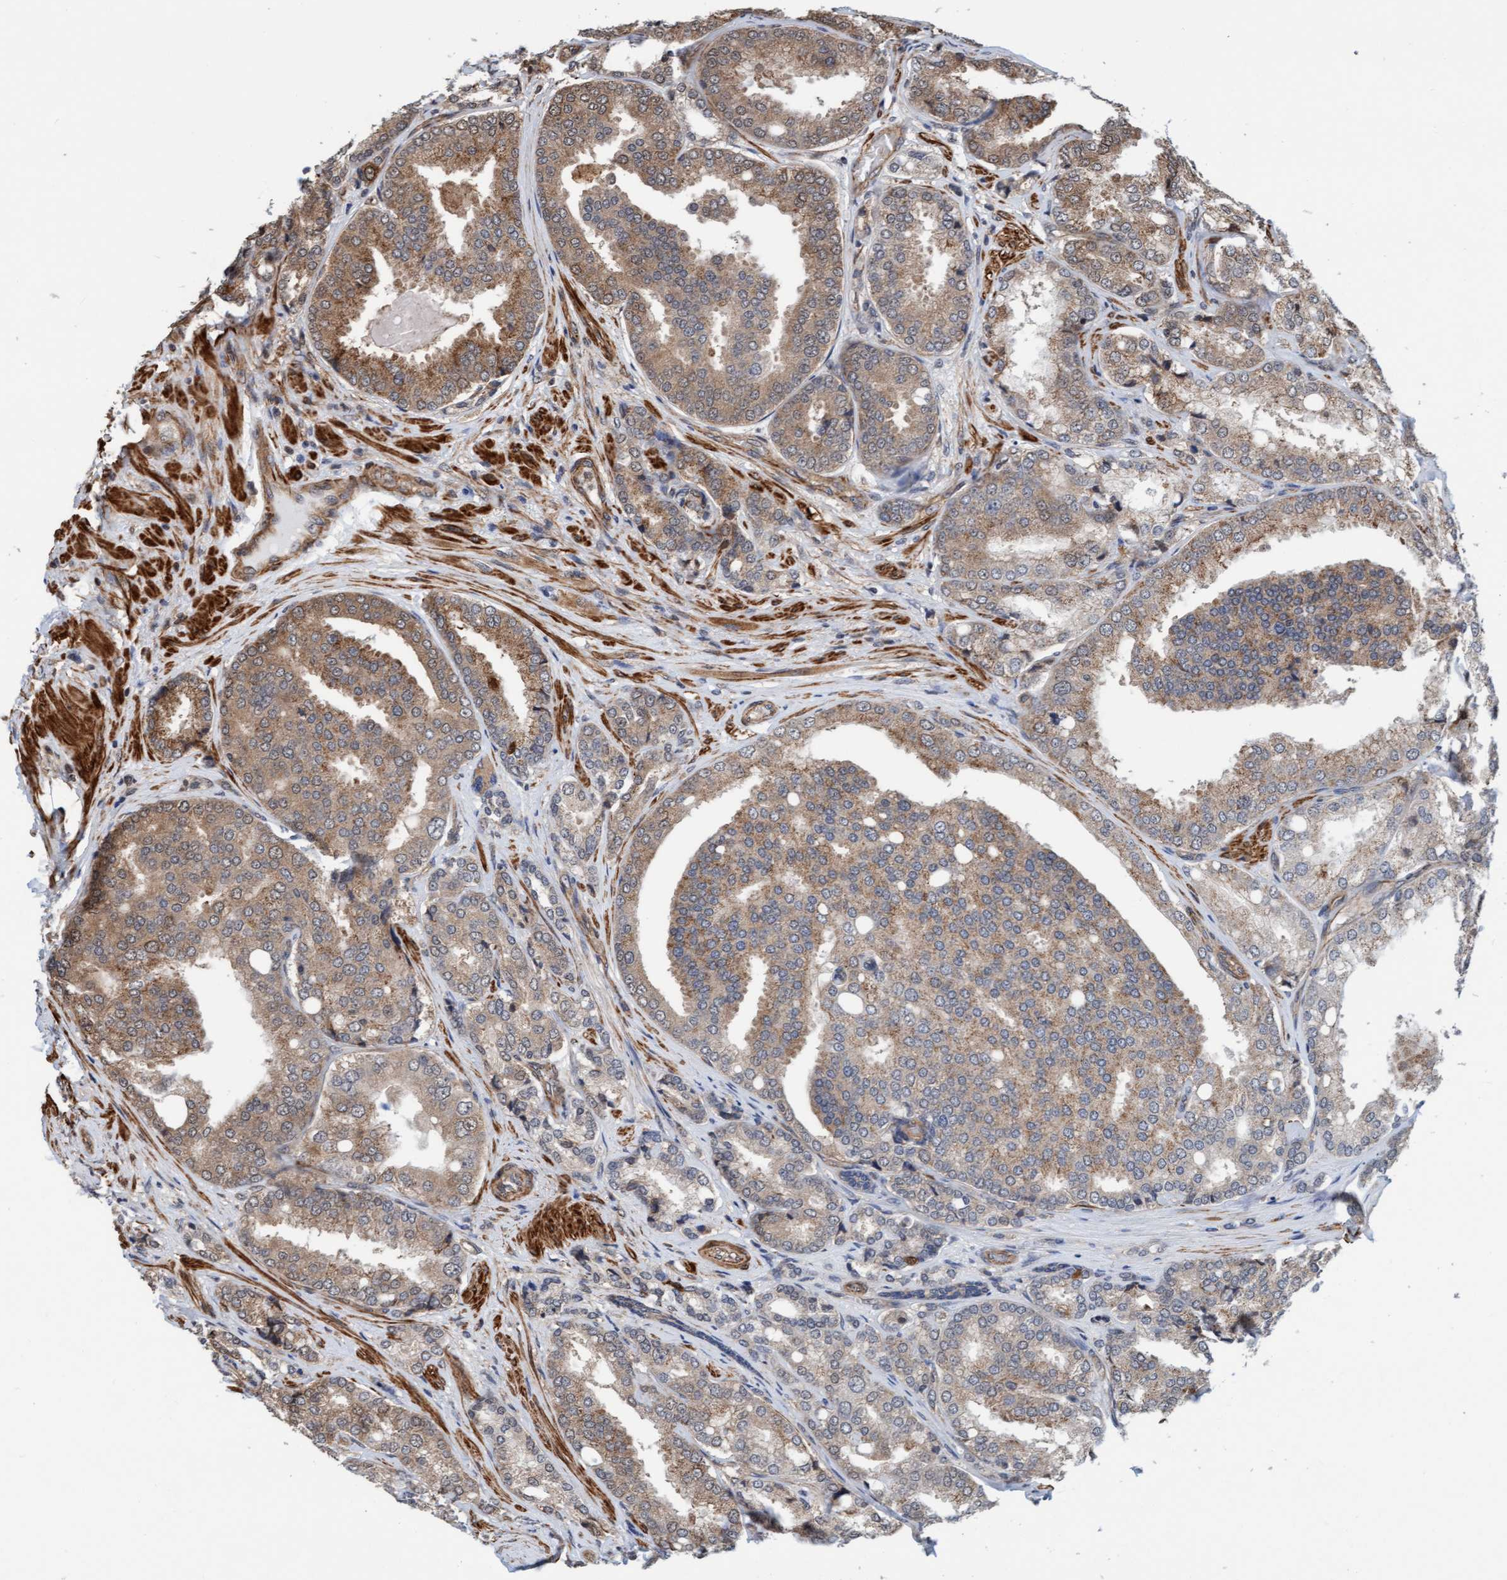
{"staining": {"intensity": "weak", "quantity": ">75%", "location": "cytoplasmic/membranous"}, "tissue": "prostate cancer", "cell_type": "Tumor cells", "image_type": "cancer", "snomed": [{"axis": "morphology", "description": "Adenocarcinoma, High grade"}, {"axis": "topography", "description": "Prostate"}], "caption": "The image shows staining of prostate cancer, revealing weak cytoplasmic/membranous protein staining (brown color) within tumor cells.", "gene": "STXBP4", "patient": {"sex": "male", "age": 50}}